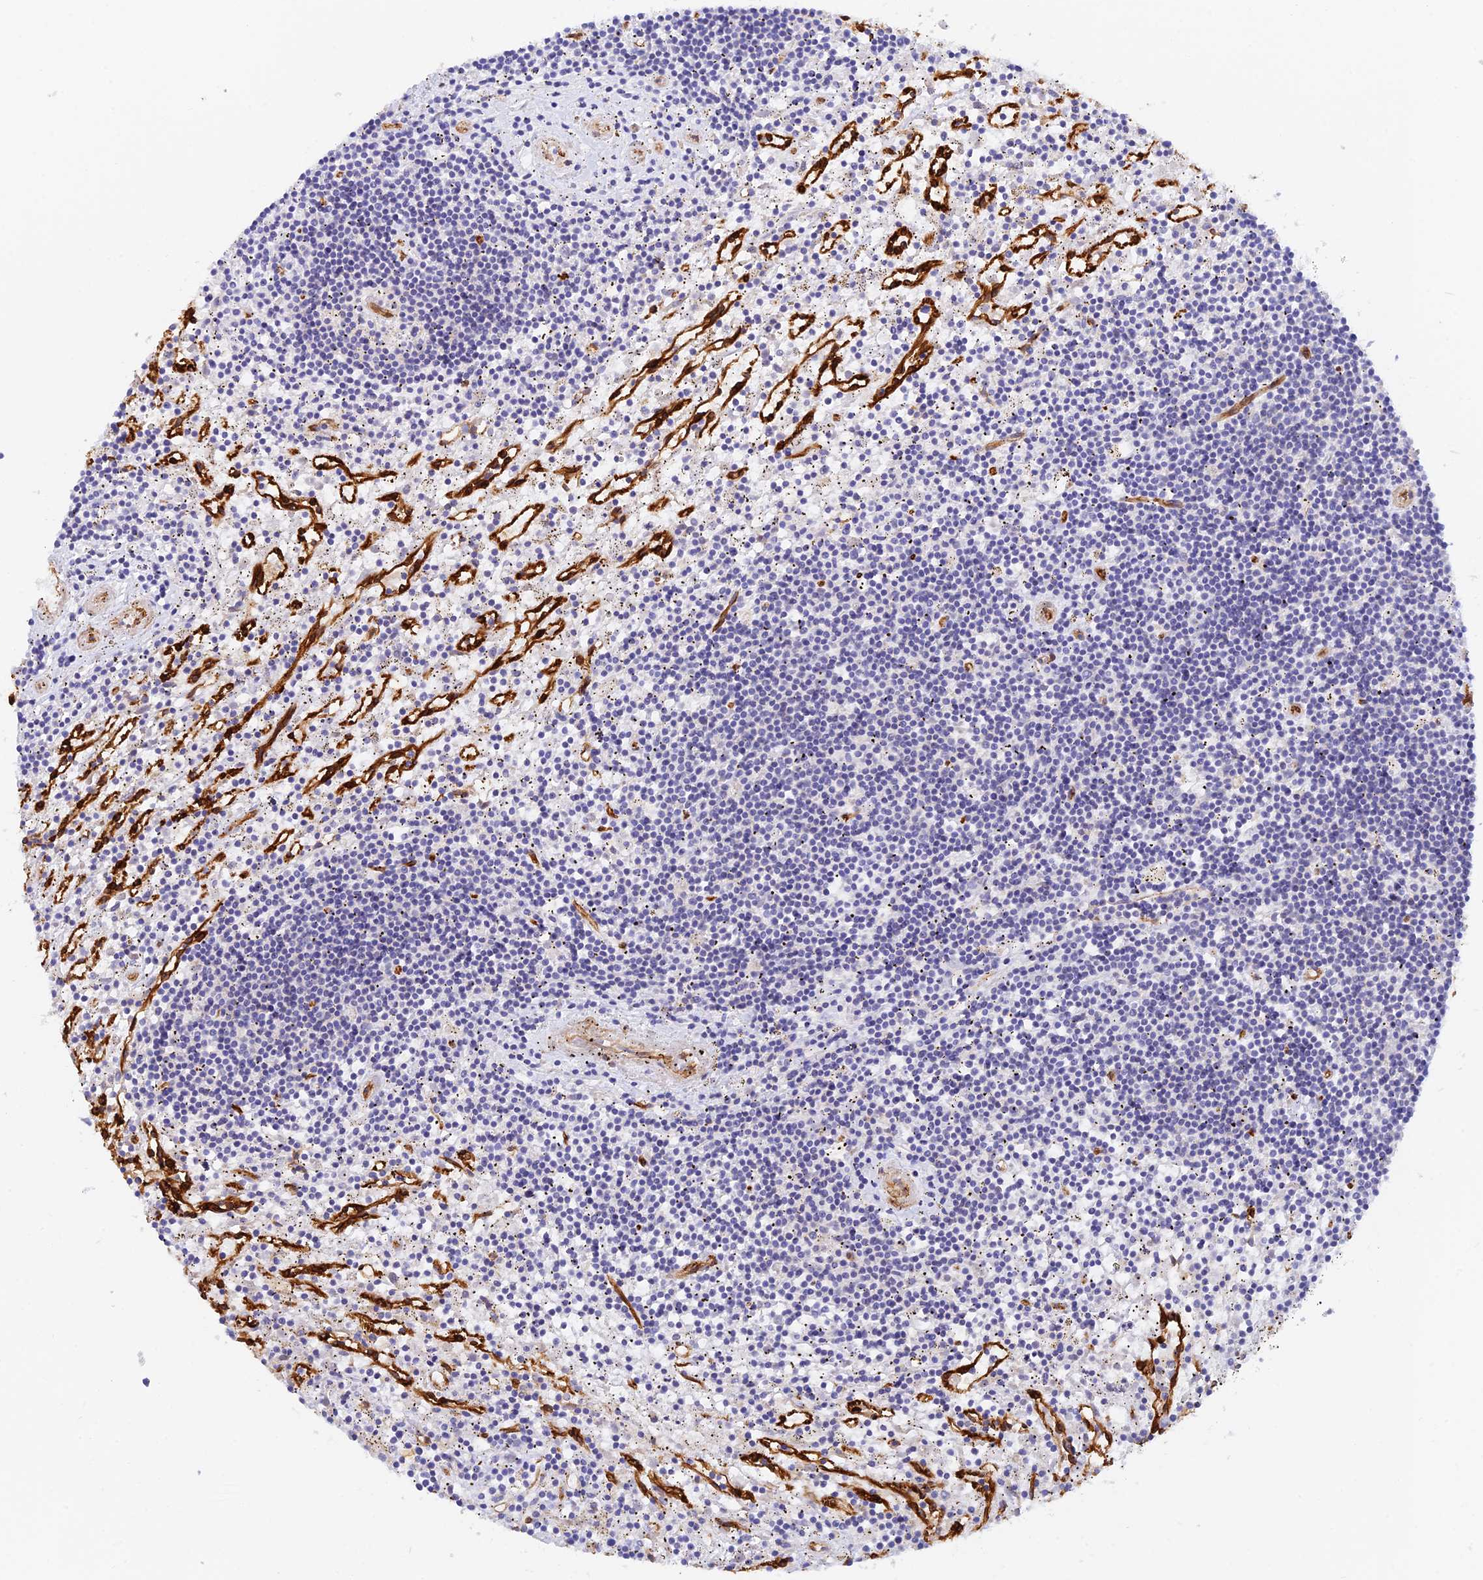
{"staining": {"intensity": "negative", "quantity": "none", "location": "none"}, "tissue": "lymphoma", "cell_type": "Tumor cells", "image_type": "cancer", "snomed": [{"axis": "morphology", "description": "Malignant lymphoma, non-Hodgkin's type, Low grade"}, {"axis": "topography", "description": "Spleen"}], "caption": "Immunohistochemistry (IHC) photomicrograph of human lymphoma stained for a protein (brown), which shows no staining in tumor cells.", "gene": "MYO9A", "patient": {"sex": "male", "age": 76}}